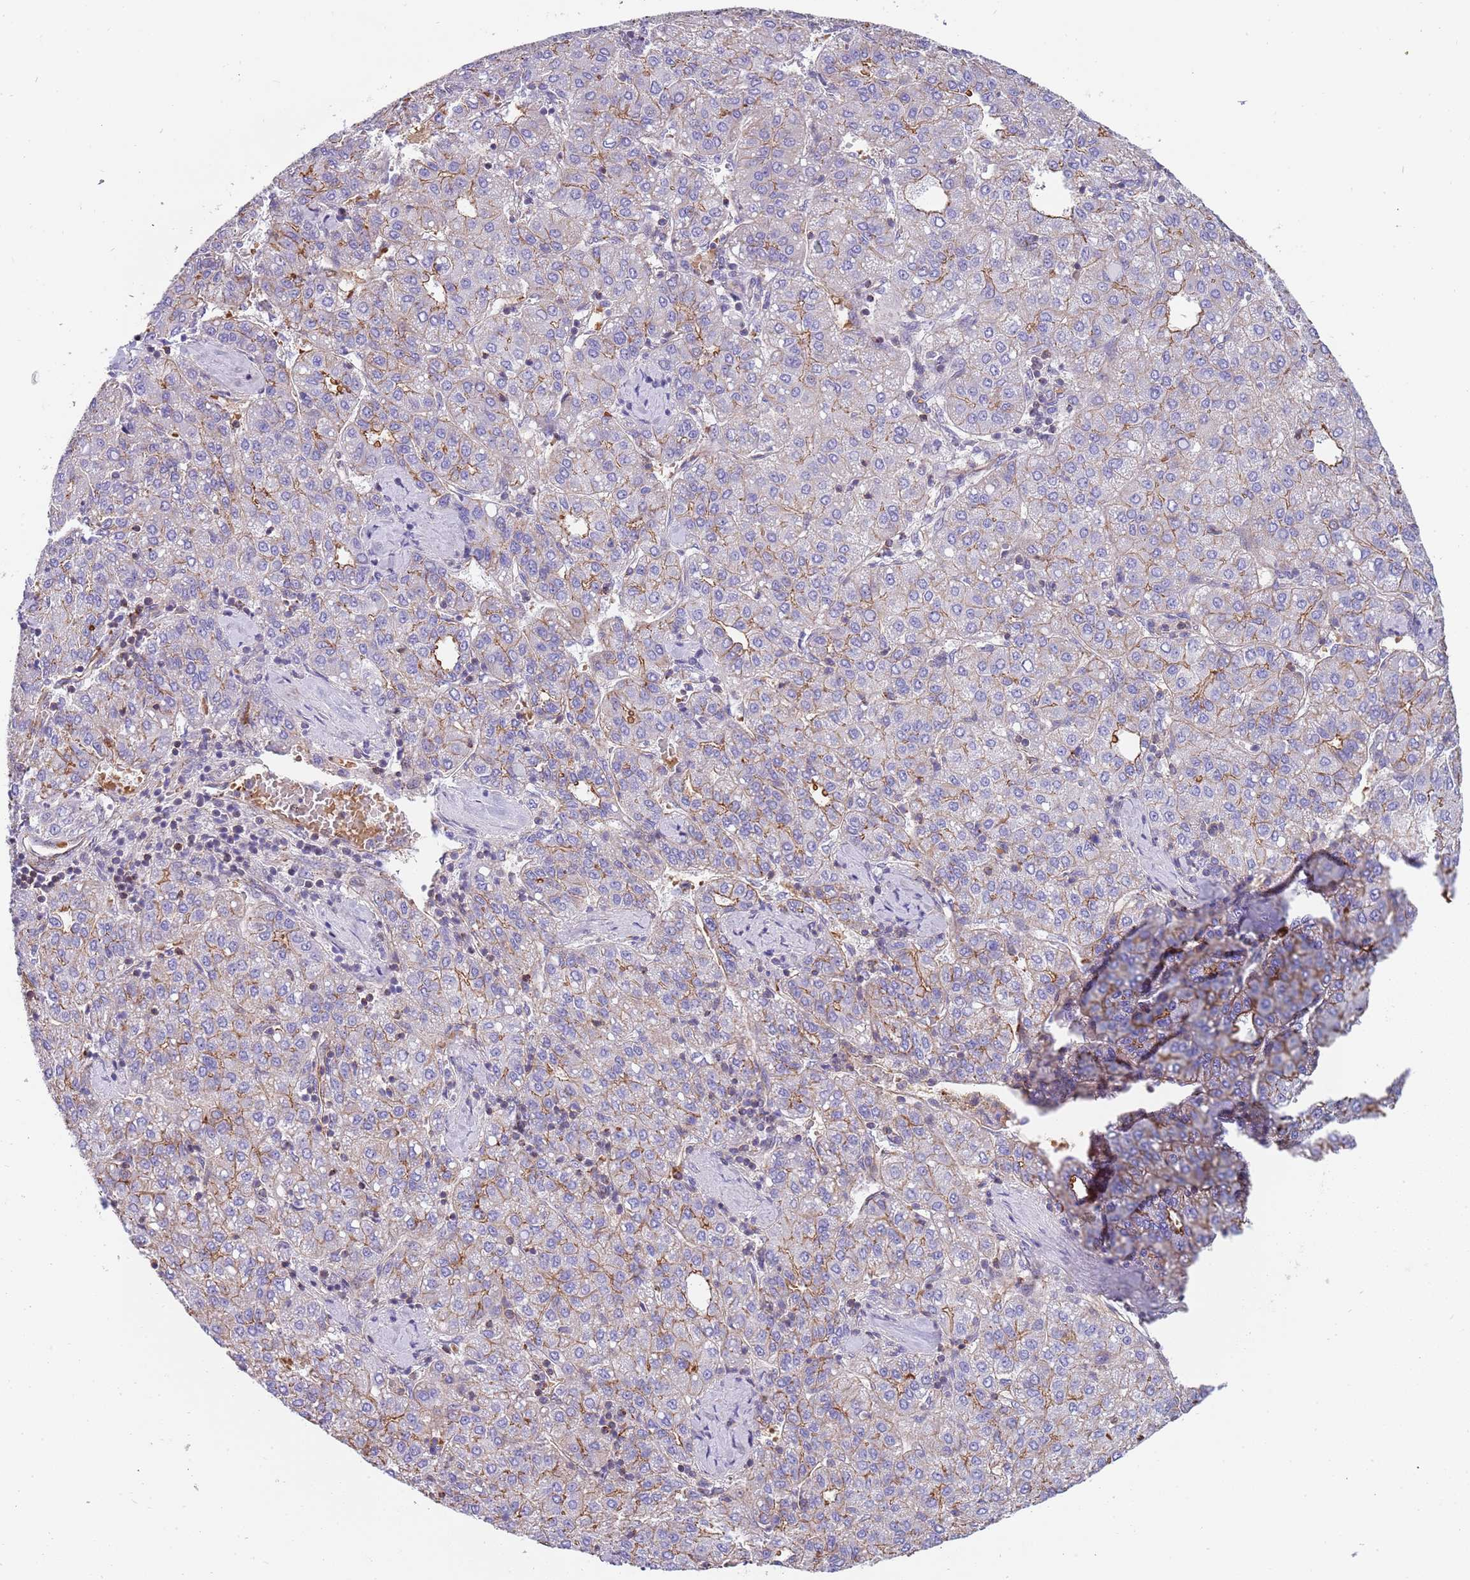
{"staining": {"intensity": "moderate", "quantity": "<25%", "location": "cytoplasmic/membranous"}, "tissue": "liver cancer", "cell_type": "Tumor cells", "image_type": "cancer", "snomed": [{"axis": "morphology", "description": "Carcinoma, Hepatocellular, NOS"}, {"axis": "topography", "description": "Liver"}], "caption": "This photomicrograph demonstrates IHC staining of liver cancer (hepatocellular carcinoma), with low moderate cytoplasmic/membranous staining in approximately <25% of tumor cells.", "gene": "GFRAL", "patient": {"sex": "male", "age": 65}}